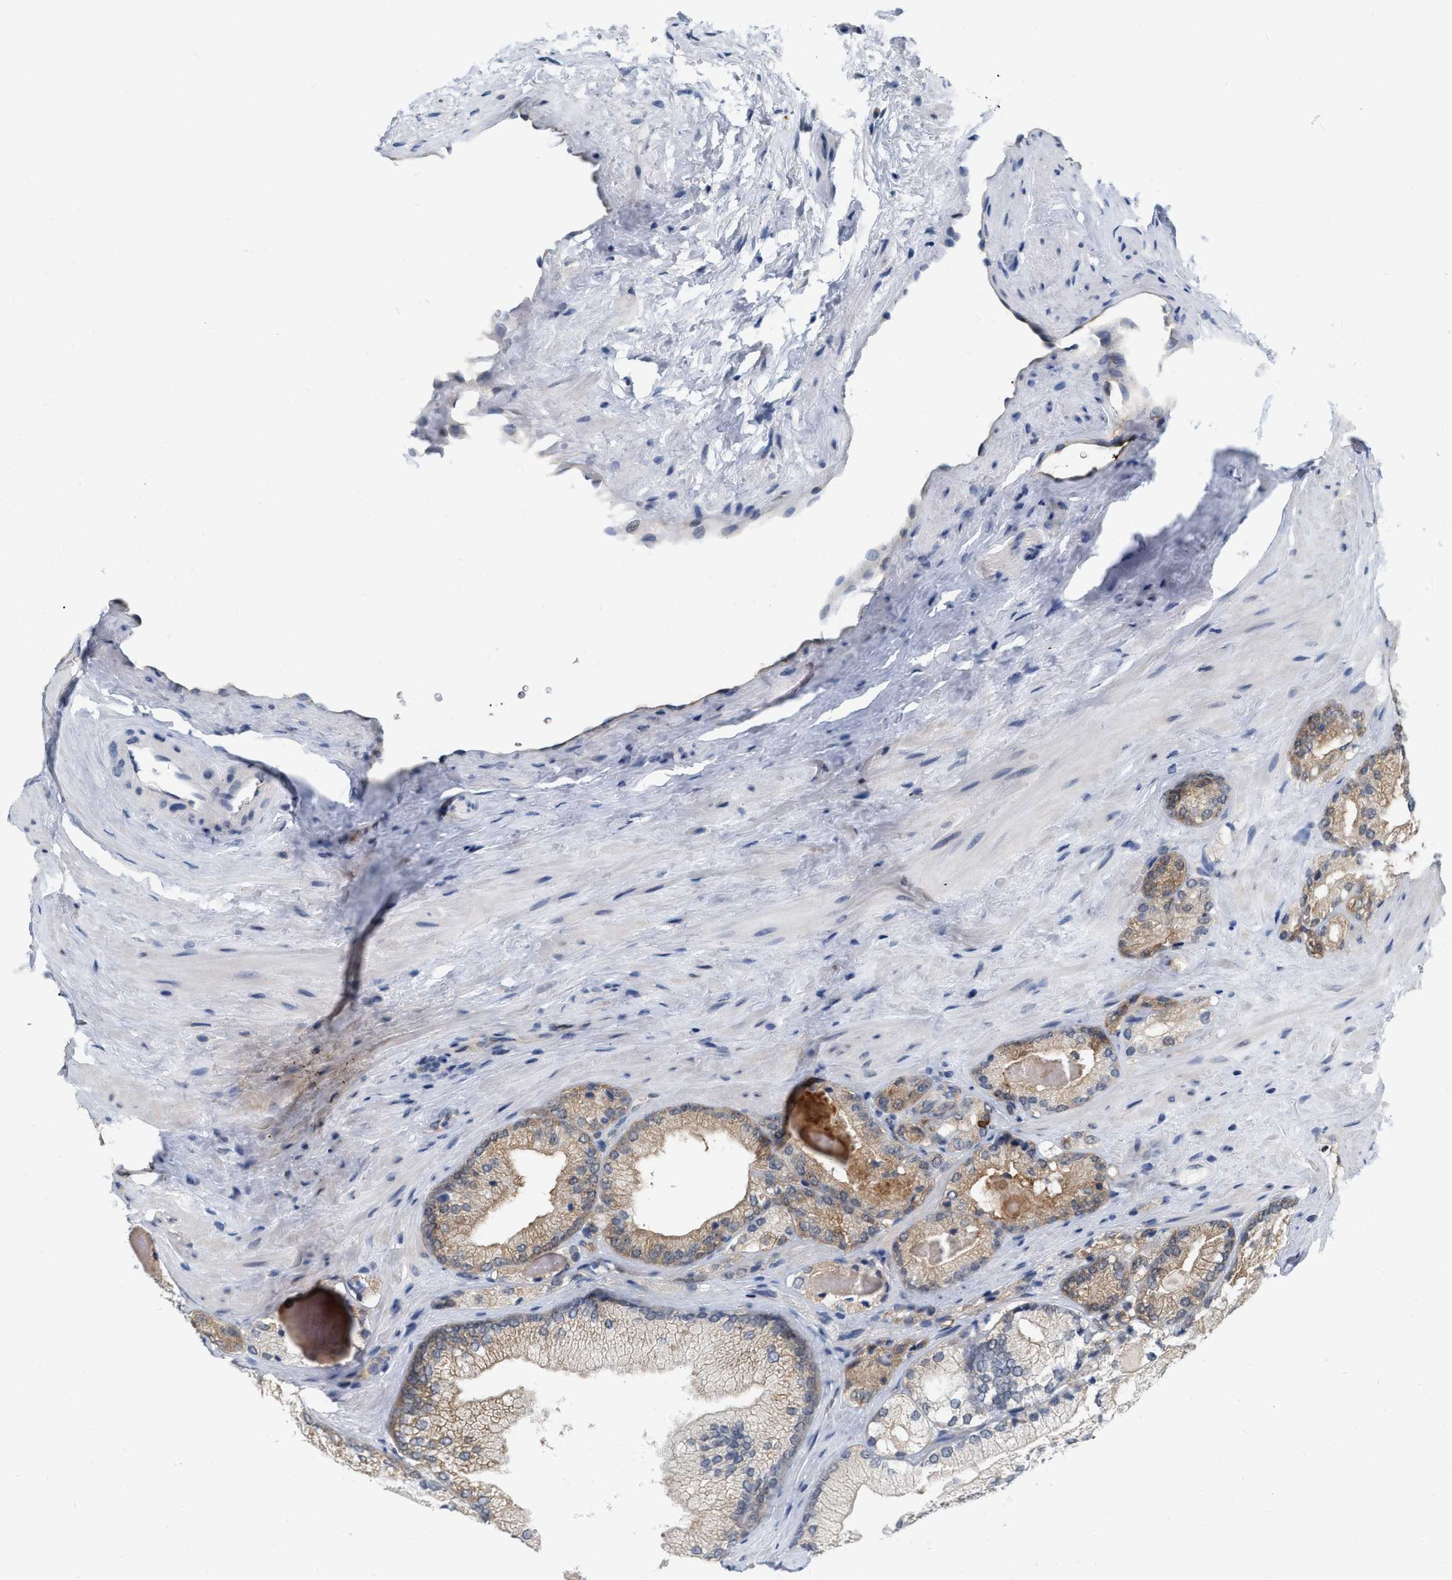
{"staining": {"intensity": "weak", "quantity": ">75%", "location": "cytoplasmic/membranous"}, "tissue": "prostate cancer", "cell_type": "Tumor cells", "image_type": "cancer", "snomed": [{"axis": "morphology", "description": "Adenocarcinoma, Low grade"}, {"axis": "topography", "description": "Prostate"}], "caption": "DAB immunohistochemical staining of human prostate cancer (low-grade adenocarcinoma) shows weak cytoplasmic/membranous protein staining in about >75% of tumor cells. (DAB (3,3'-diaminobenzidine) = brown stain, brightfield microscopy at high magnification).", "gene": "RUVBL1", "patient": {"sex": "male", "age": 65}}